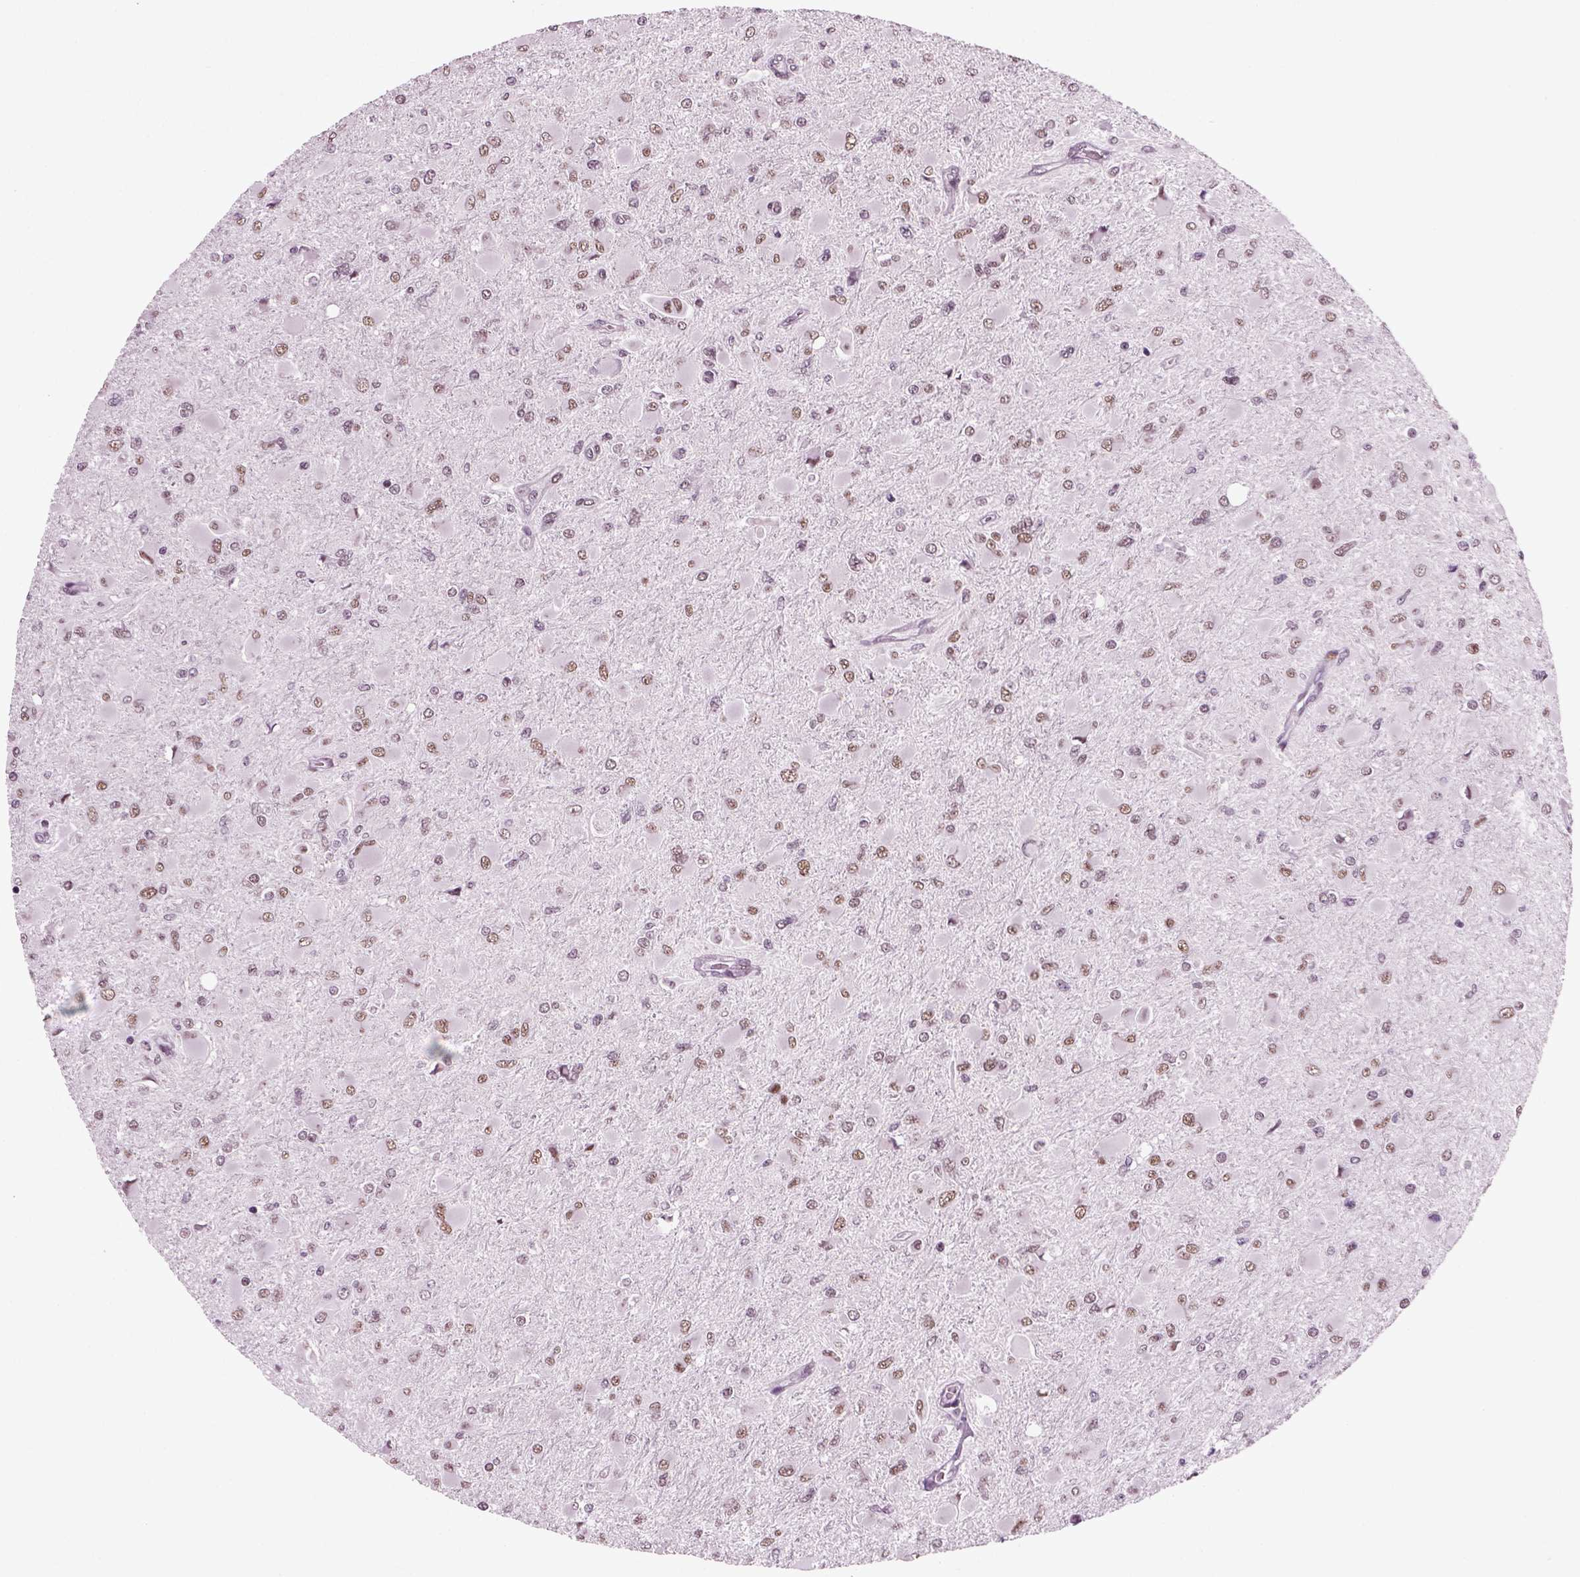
{"staining": {"intensity": "moderate", "quantity": "25%-75%", "location": "nuclear"}, "tissue": "glioma", "cell_type": "Tumor cells", "image_type": "cancer", "snomed": [{"axis": "morphology", "description": "Glioma, malignant, High grade"}, {"axis": "topography", "description": "Cerebral cortex"}], "caption": "Immunohistochemical staining of glioma displays medium levels of moderate nuclear expression in about 25%-75% of tumor cells.", "gene": "RCOR3", "patient": {"sex": "female", "age": 36}}